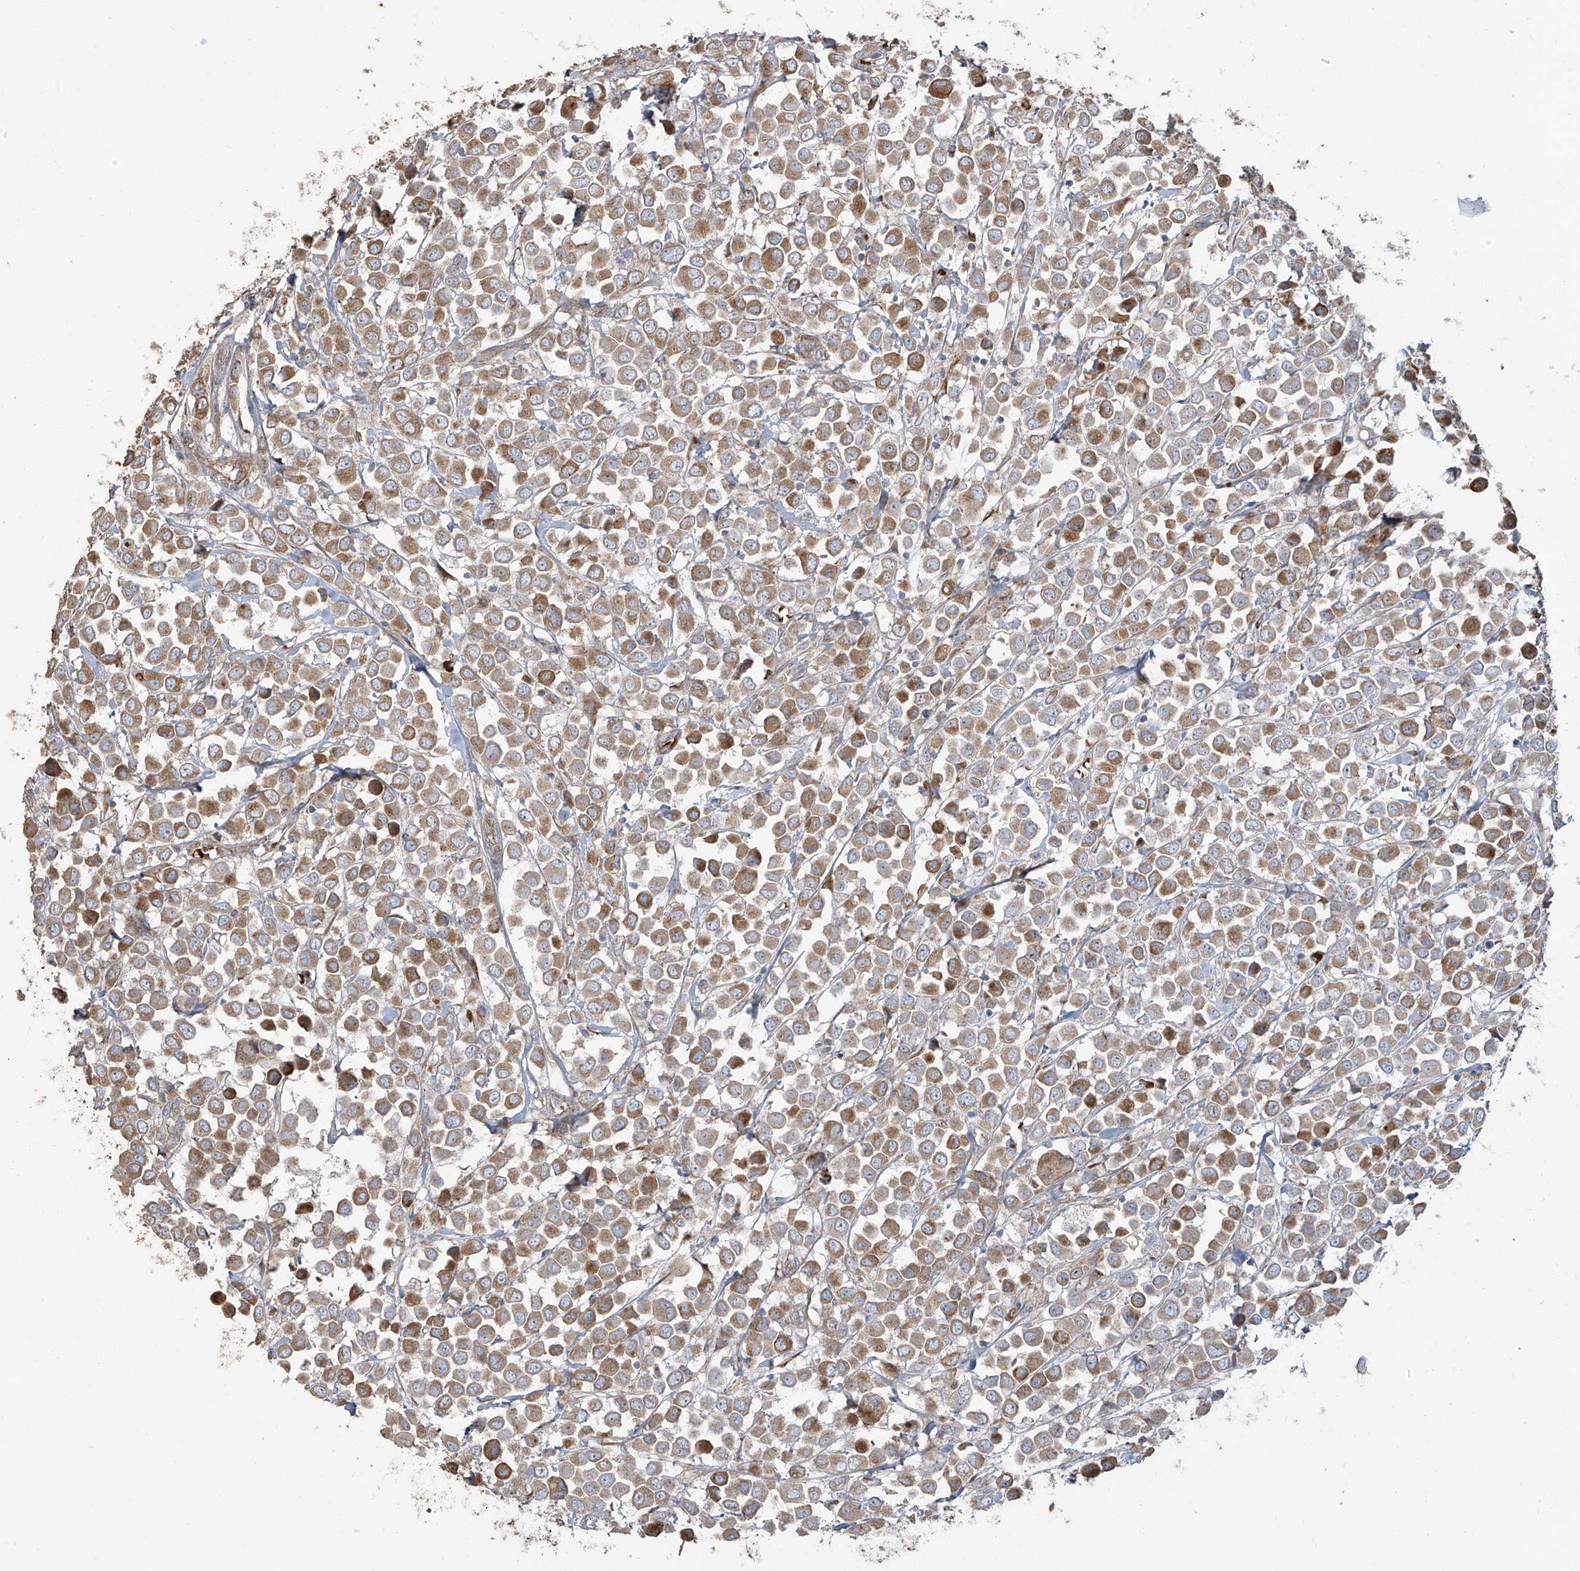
{"staining": {"intensity": "moderate", "quantity": ">75%", "location": "cytoplasmic/membranous"}, "tissue": "breast cancer", "cell_type": "Tumor cells", "image_type": "cancer", "snomed": [{"axis": "morphology", "description": "Duct carcinoma"}, {"axis": "topography", "description": "Breast"}], "caption": "Immunohistochemistry image of neoplastic tissue: human breast cancer (intraductal carcinoma) stained using IHC shows medium levels of moderate protein expression localized specifically in the cytoplasmic/membranous of tumor cells, appearing as a cytoplasmic/membranous brown color.", "gene": "ABTB1", "patient": {"sex": "female", "age": 61}}